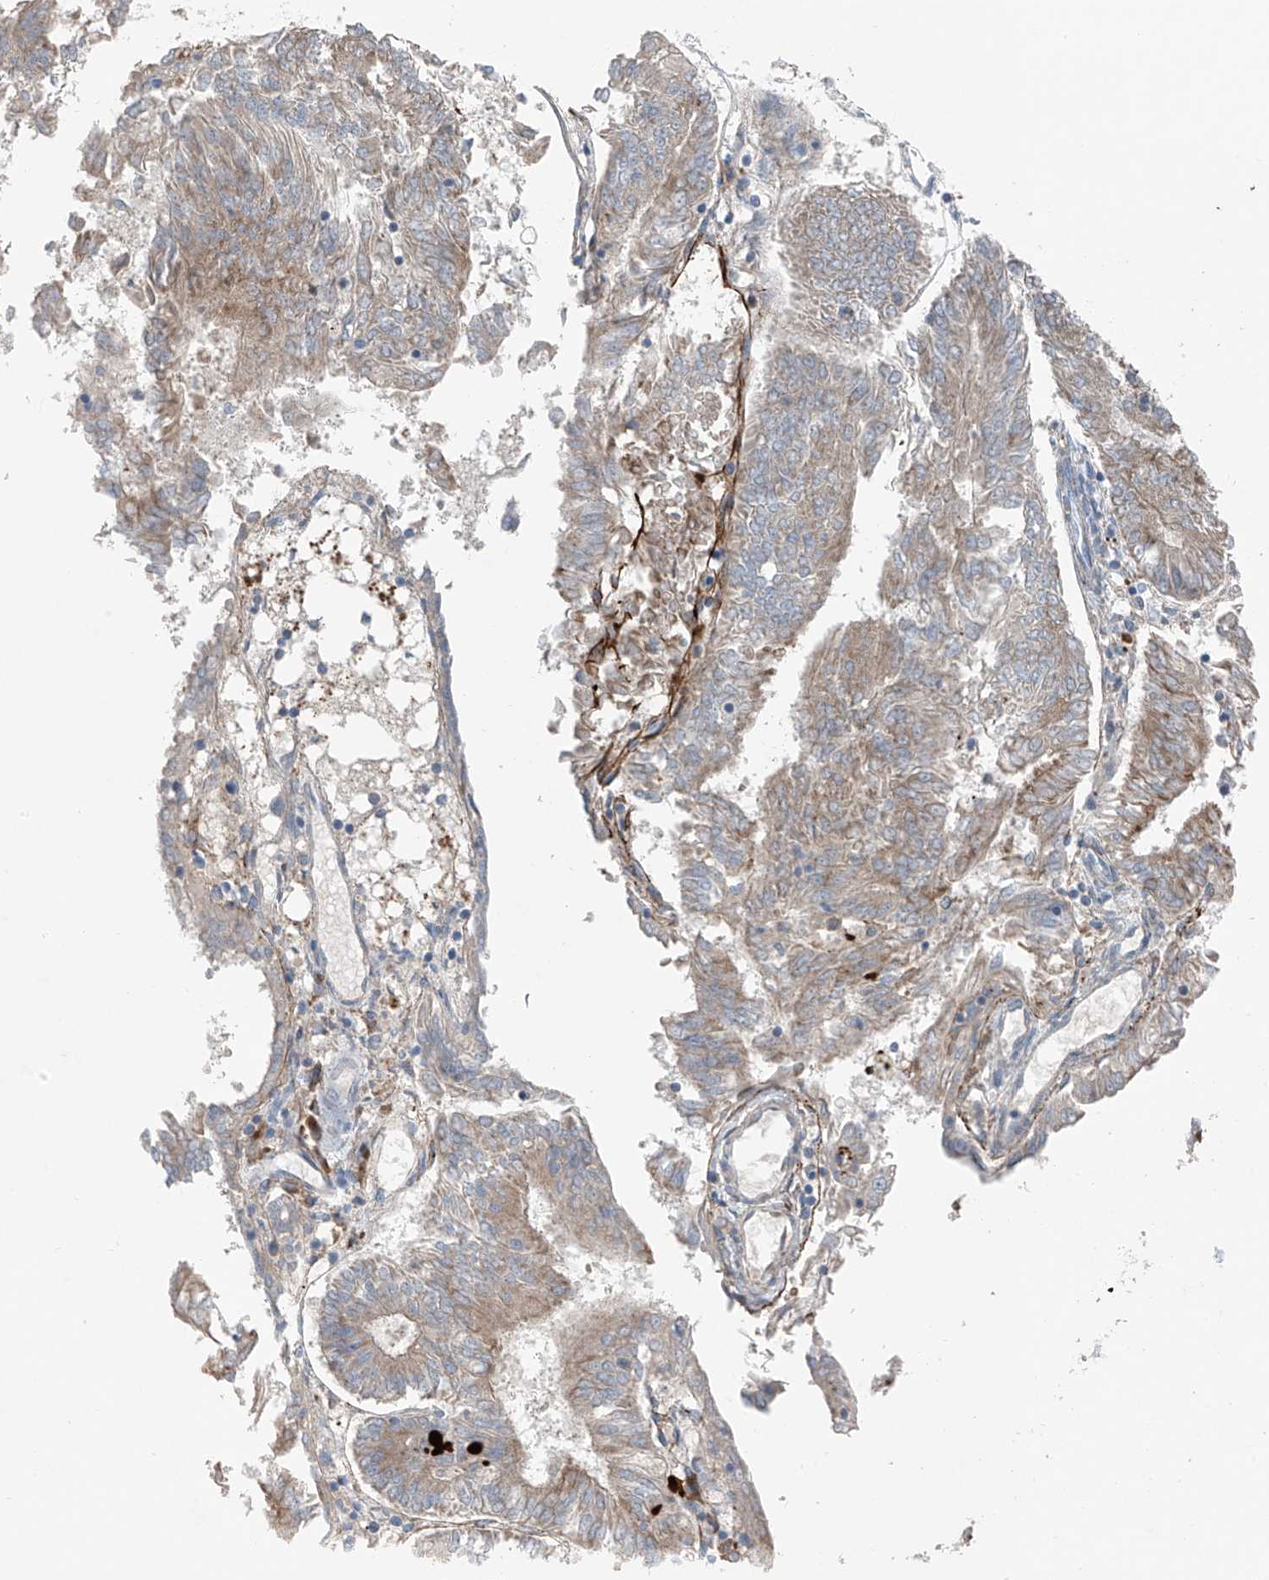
{"staining": {"intensity": "weak", "quantity": "25%-75%", "location": "cytoplasmic/membranous"}, "tissue": "endometrial cancer", "cell_type": "Tumor cells", "image_type": "cancer", "snomed": [{"axis": "morphology", "description": "Adenocarcinoma, NOS"}, {"axis": "topography", "description": "Endometrium"}], "caption": "Brown immunohistochemical staining in human endometrial adenocarcinoma shows weak cytoplasmic/membranous positivity in about 25%-75% of tumor cells.", "gene": "GALNTL6", "patient": {"sex": "female", "age": 58}}